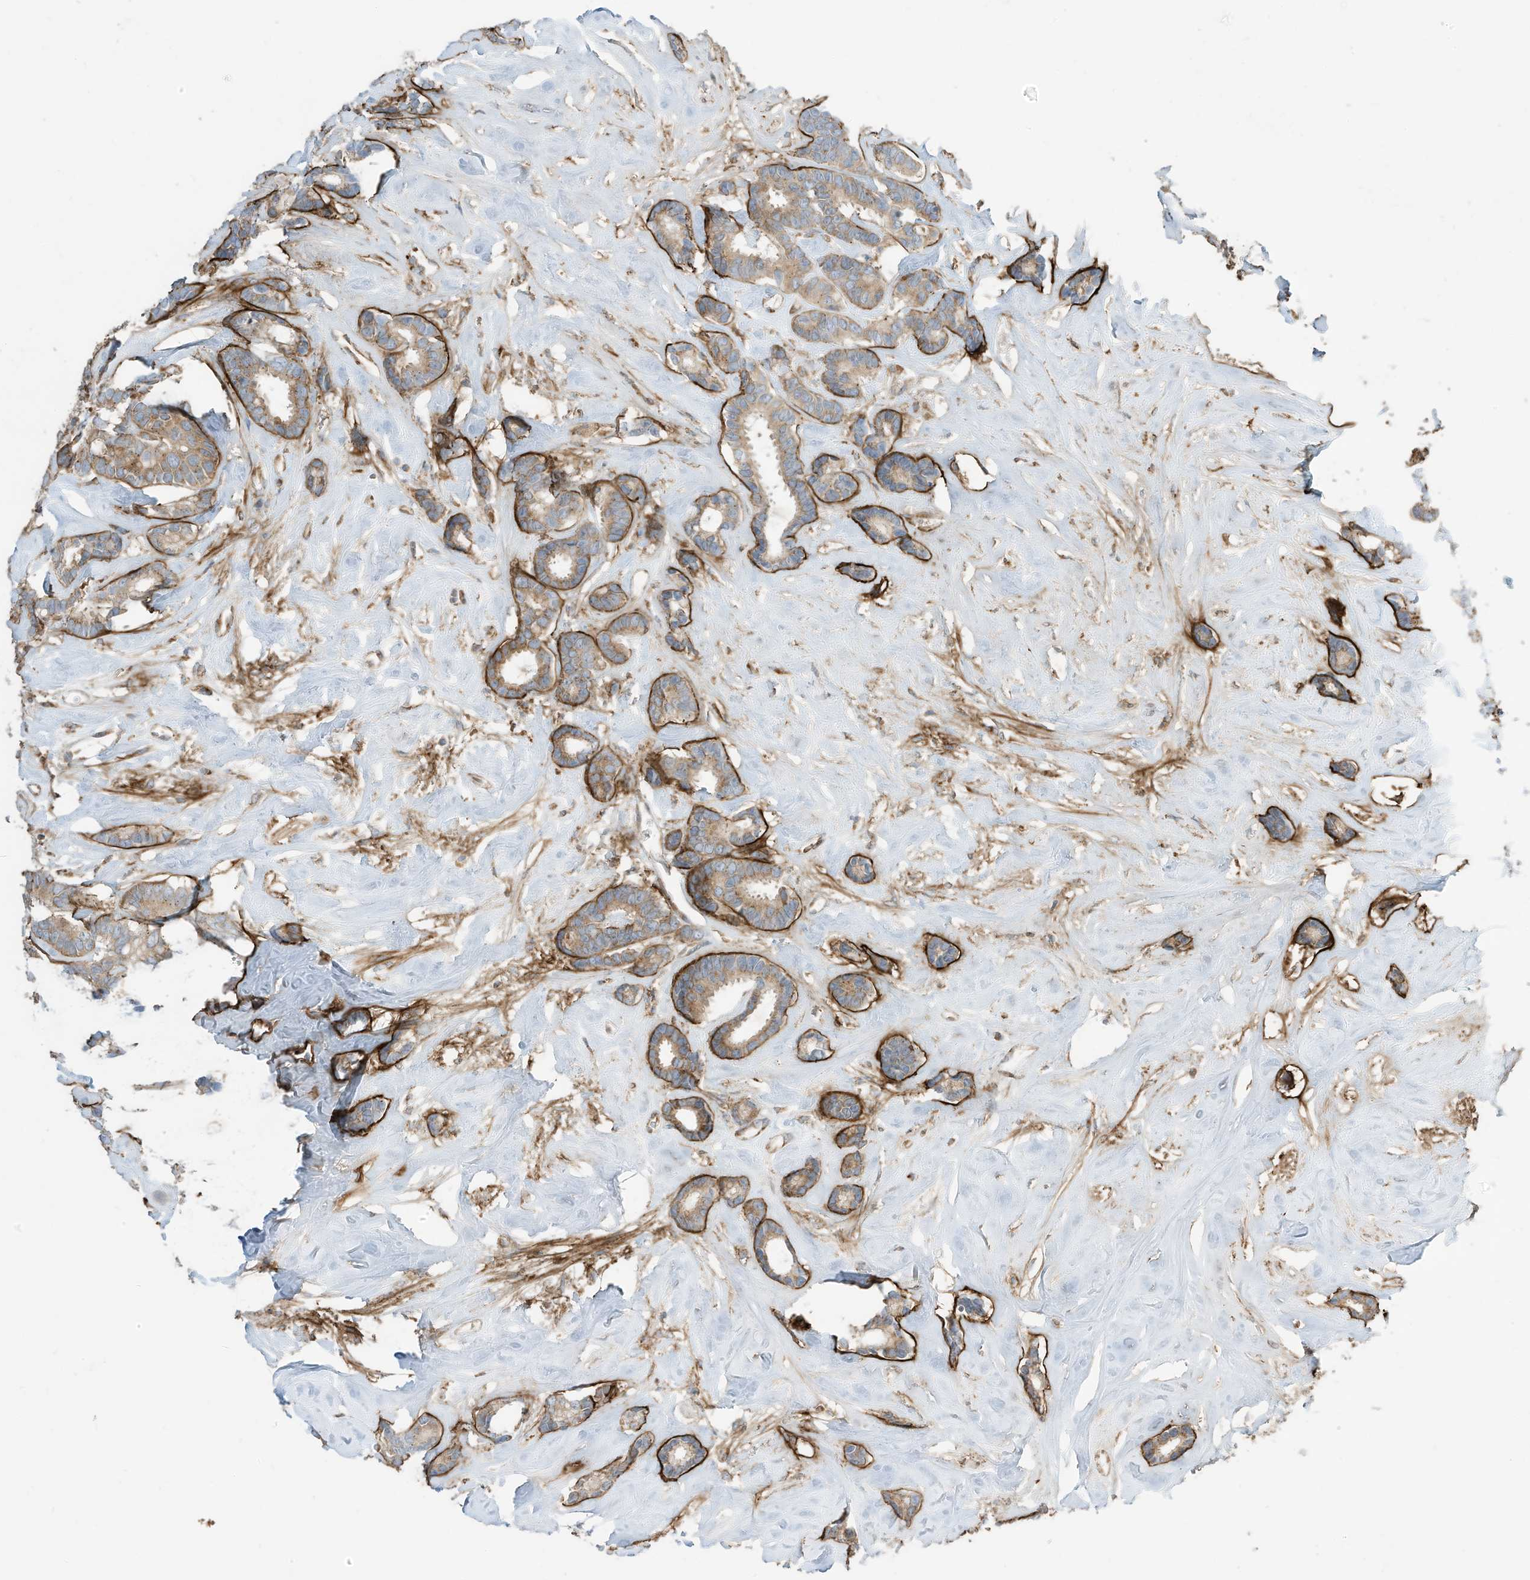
{"staining": {"intensity": "moderate", "quantity": ">75%", "location": "cytoplasmic/membranous"}, "tissue": "breast cancer", "cell_type": "Tumor cells", "image_type": "cancer", "snomed": [{"axis": "morphology", "description": "Duct carcinoma"}, {"axis": "topography", "description": "Breast"}], "caption": "Invasive ductal carcinoma (breast) tissue demonstrates moderate cytoplasmic/membranous expression in approximately >75% of tumor cells", "gene": "TRNAU1AP", "patient": {"sex": "female", "age": 87}}